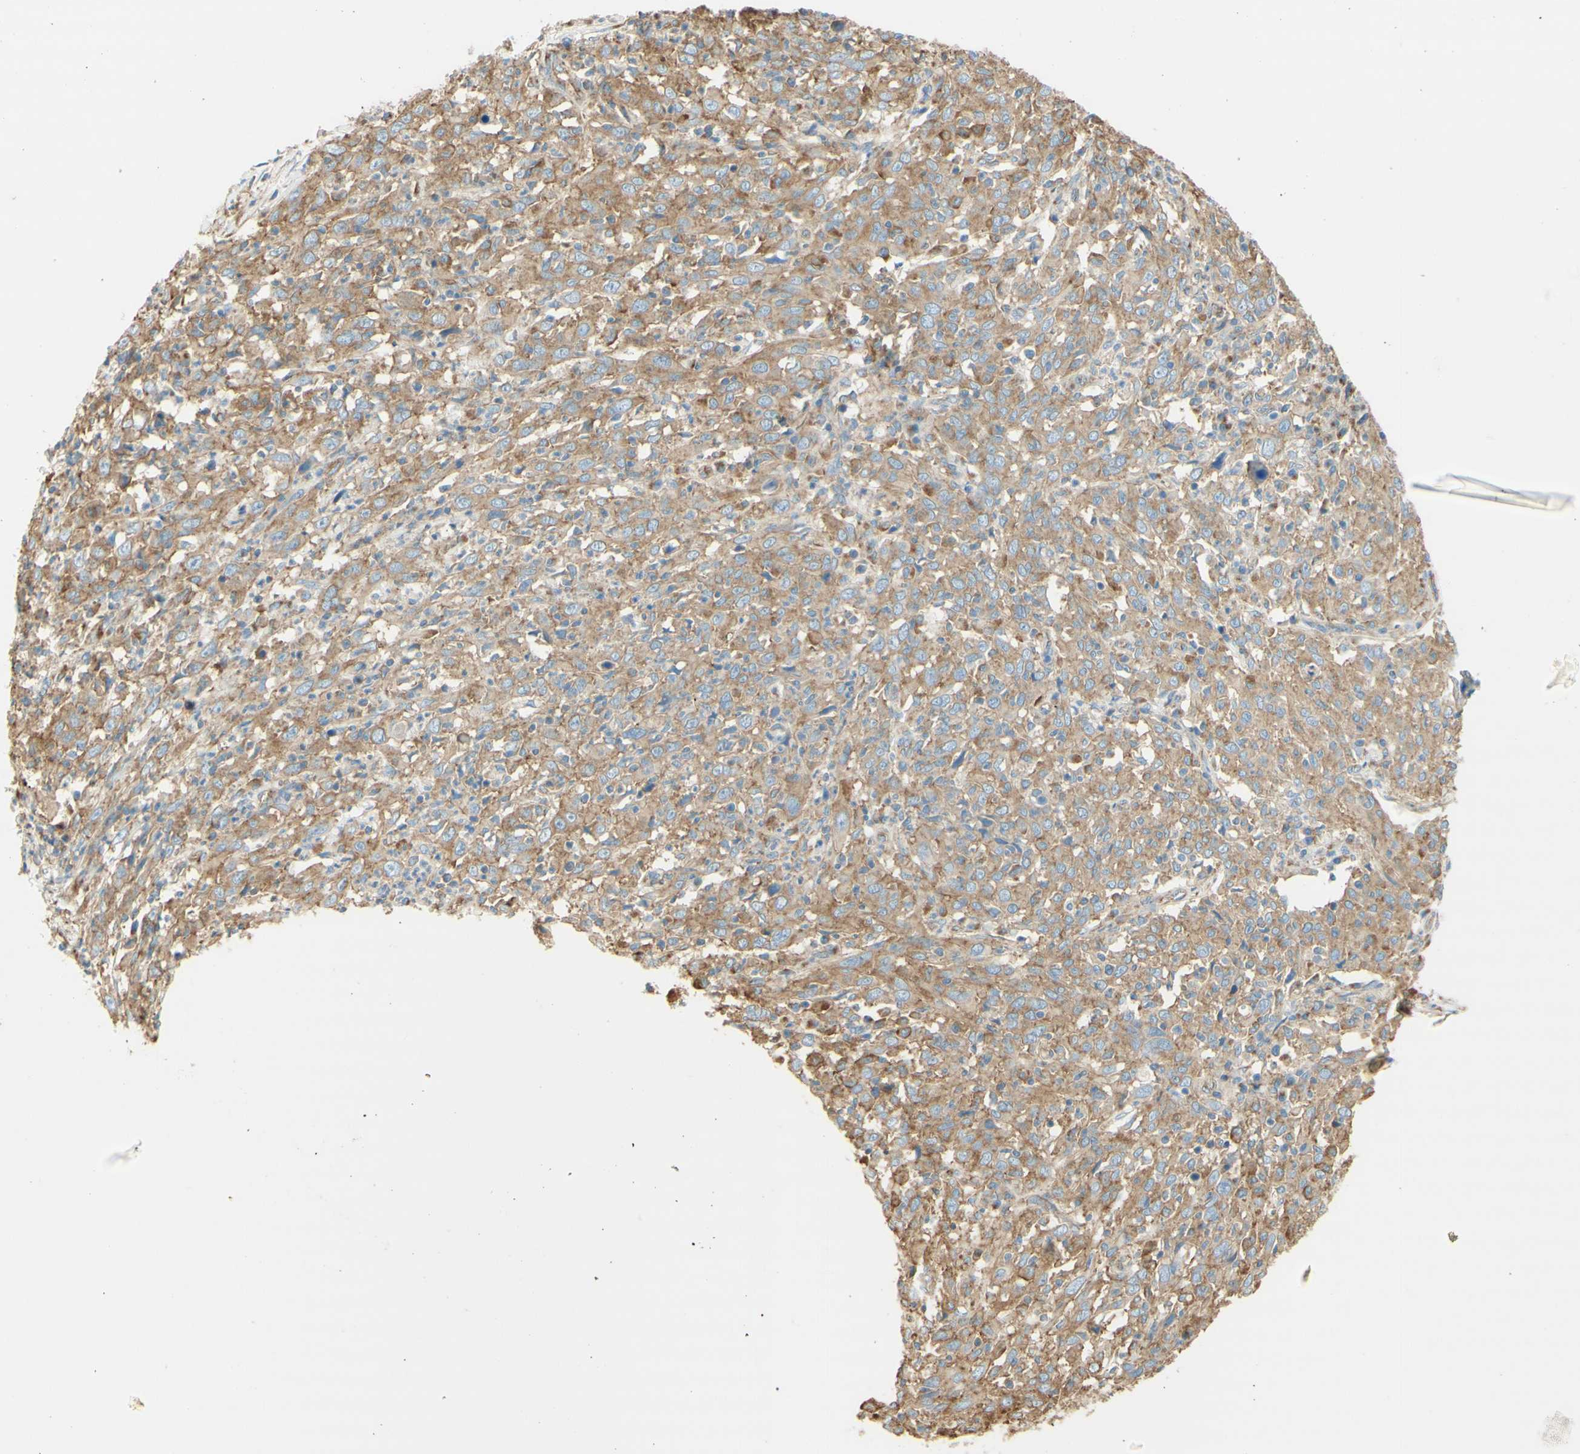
{"staining": {"intensity": "moderate", "quantity": ">75%", "location": "cytoplasmic/membranous"}, "tissue": "cervical cancer", "cell_type": "Tumor cells", "image_type": "cancer", "snomed": [{"axis": "morphology", "description": "Squamous cell carcinoma, NOS"}, {"axis": "topography", "description": "Cervix"}], "caption": "This image exhibits IHC staining of human cervical squamous cell carcinoma, with medium moderate cytoplasmic/membranous staining in about >75% of tumor cells.", "gene": "CLTC", "patient": {"sex": "female", "age": 46}}